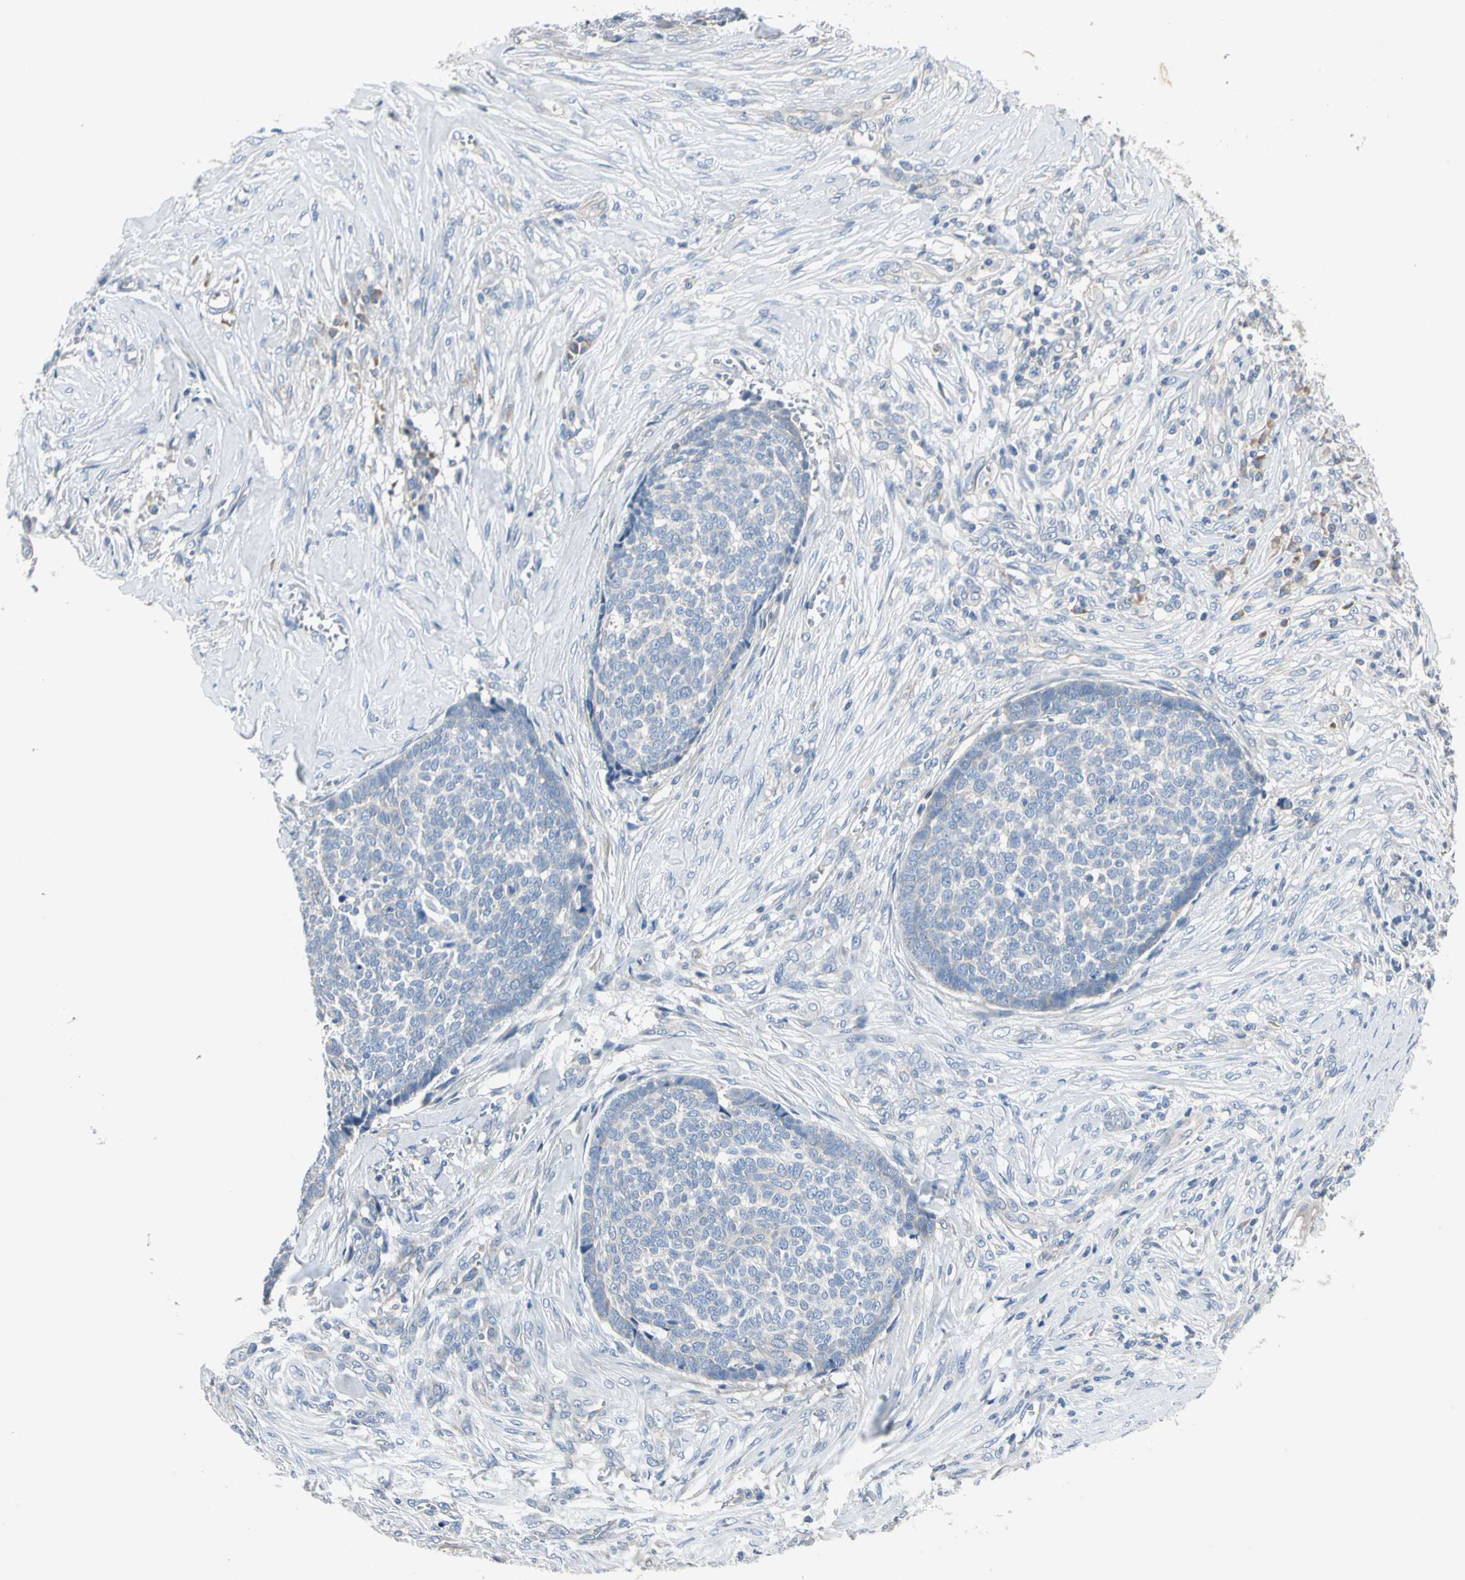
{"staining": {"intensity": "negative", "quantity": "none", "location": "none"}, "tissue": "skin cancer", "cell_type": "Tumor cells", "image_type": "cancer", "snomed": [{"axis": "morphology", "description": "Basal cell carcinoma"}, {"axis": "topography", "description": "Skin"}], "caption": "High power microscopy histopathology image of an IHC histopathology image of skin cancer, revealing no significant expression in tumor cells.", "gene": "GPR153", "patient": {"sex": "male", "age": 84}}